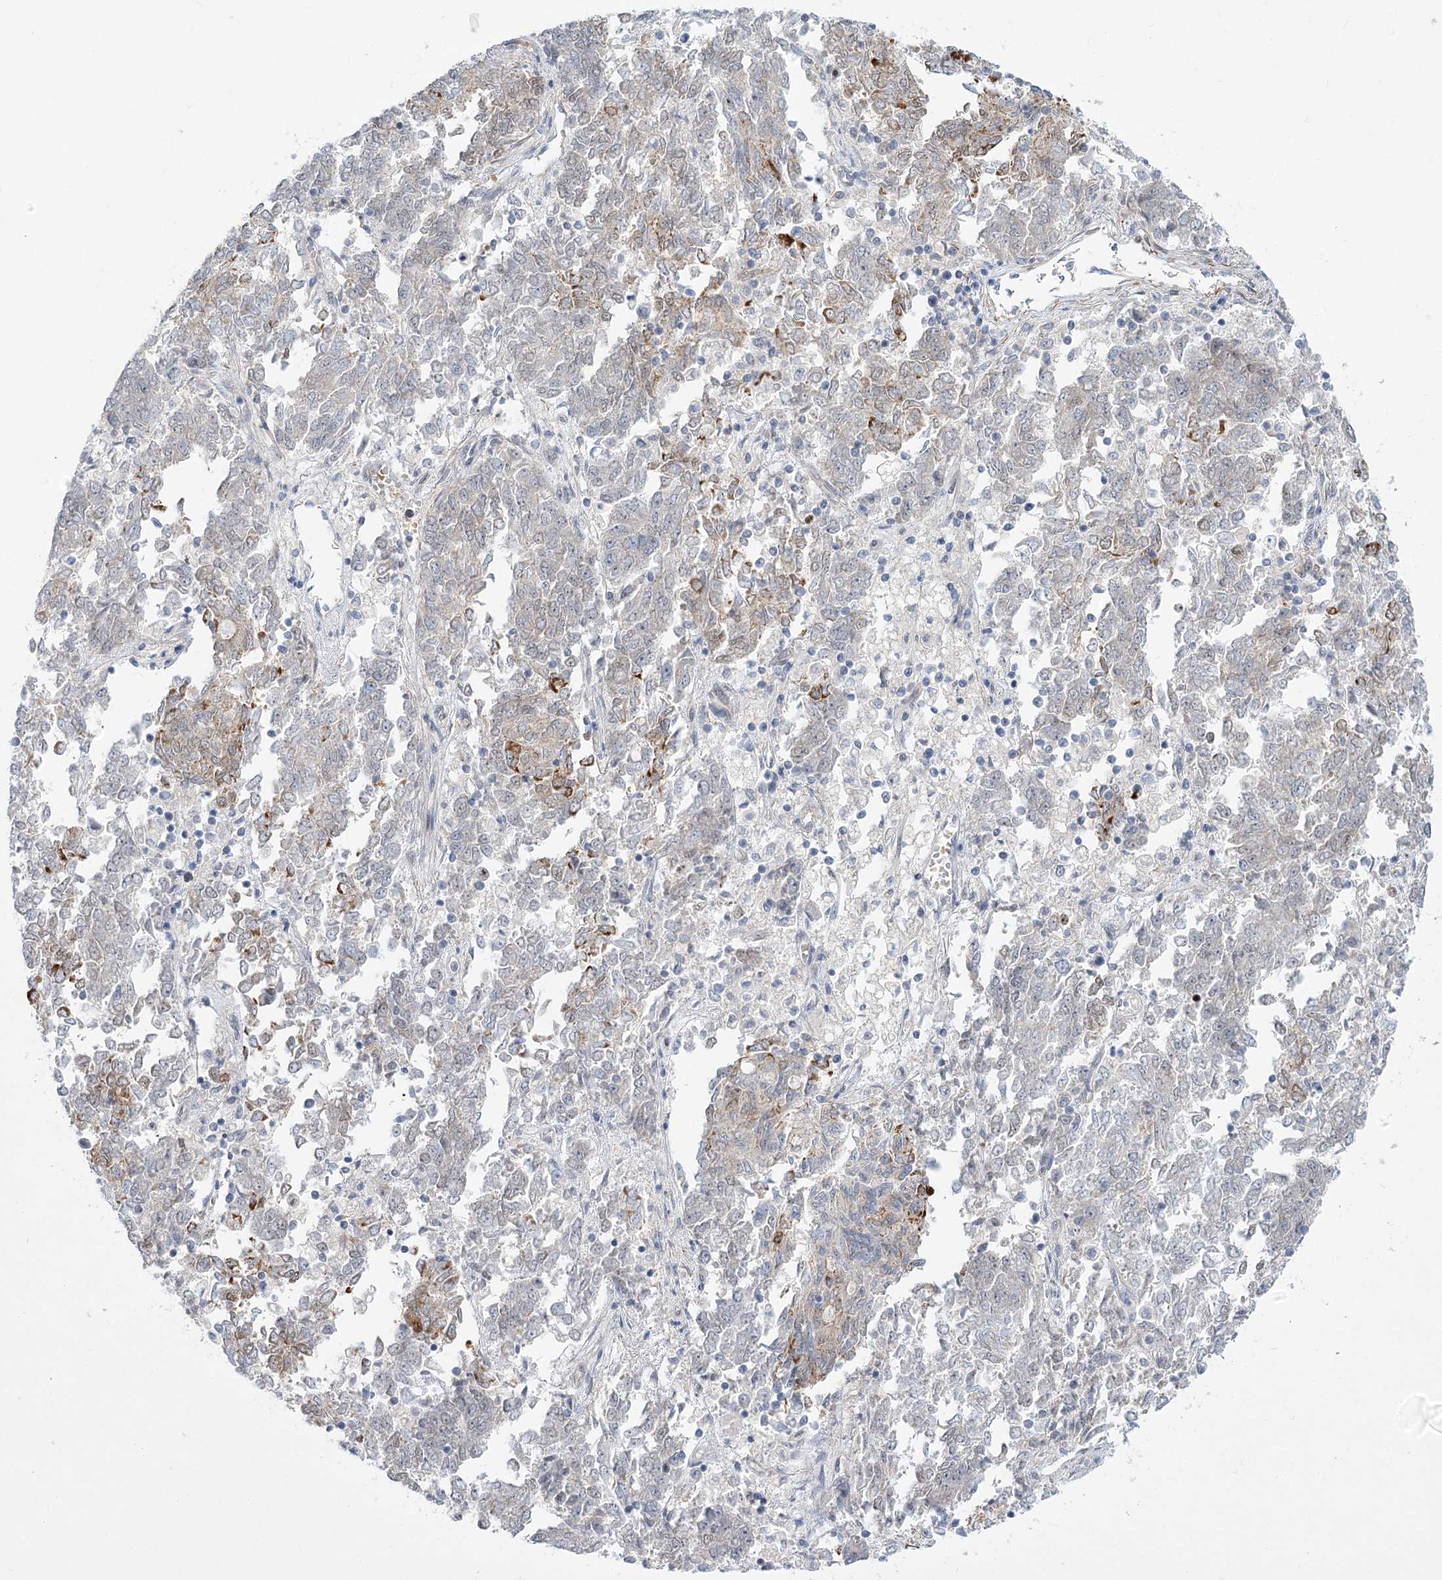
{"staining": {"intensity": "moderate", "quantity": "<25%", "location": "cytoplasmic/membranous,nuclear"}, "tissue": "endometrial cancer", "cell_type": "Tumor cells", "image_type": "cancer", "snomed": [{"axis": "morphology", "description": "Adenocarcinoma, NOS"}, {"axis": "topography", "description": "Endometrium"}], "caption": "Brown immunohistochemical staining in endometrial adenocarcinoma demonstrates moderate cytoplasmic/membranous and nuclear positivity in about <25% of tumor cells.", "gene": "ARSI", "patient": {"sex": "female", "age": 80}}